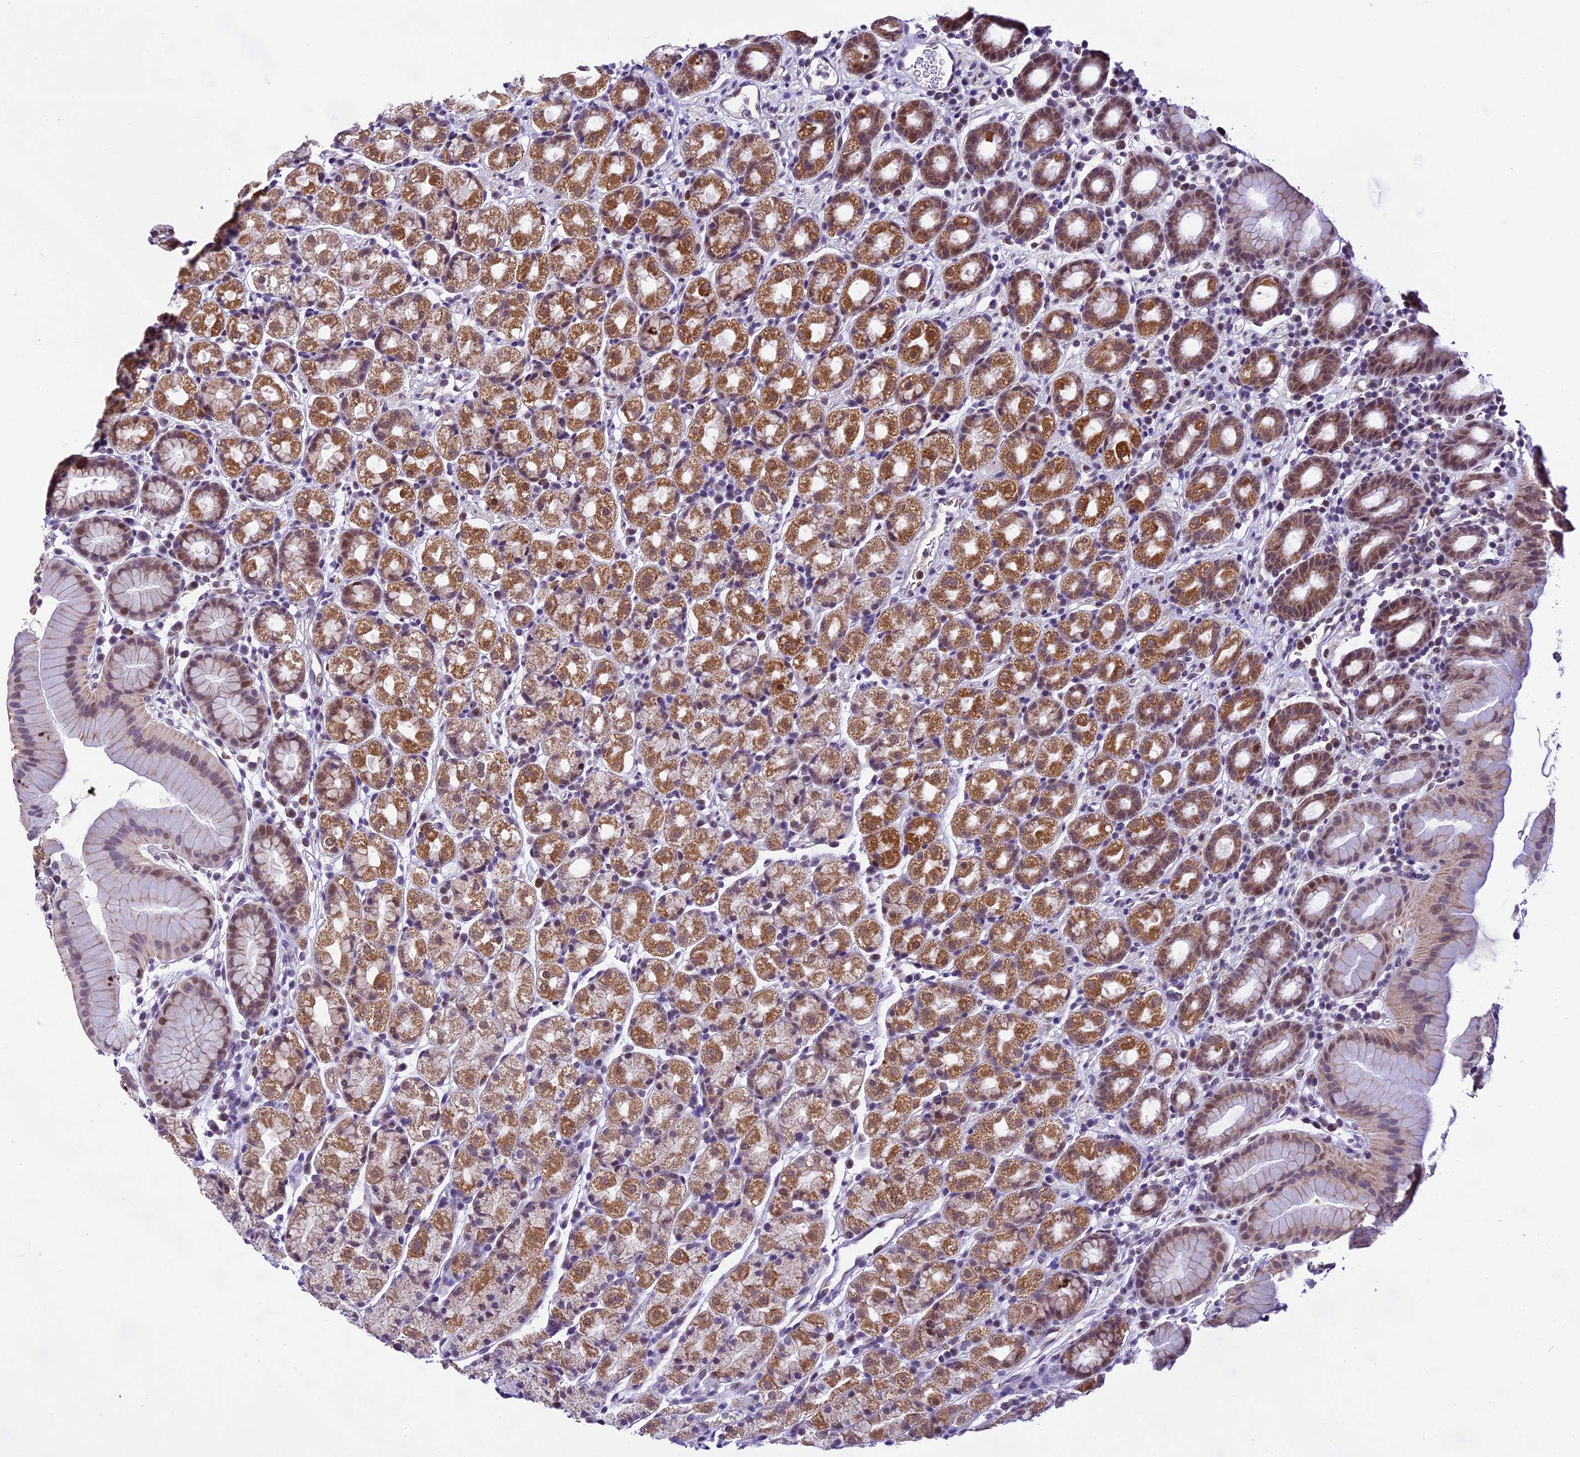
{"staining": {"intensity": "moderate", "quantity": ">75%", "location": "cytoplasmic/membranous,nuclear"}, "tissue": "stomach", "cell_type": "Glandular cells", "image_type": "normal", "snomed": [{"axis": "morphology", "description": "Normal tissue, NOS"}, {"axis": "topography", "description": "Stomach, upper"}, {"axis": "topography", "description": "Stomach, lower"}, {"axis": "topography", "description": "Small intestine"}], "caption": "Moderate cytoplasmic/membranous,nuclear expression is appreciated in approximately >75% of glandular cells in unremarkable stomach. Ihc stains the protein in brown and the nuclei are stained blue.", "gene": "CARS2", "patient": {"sex": "male", "age": 68}}